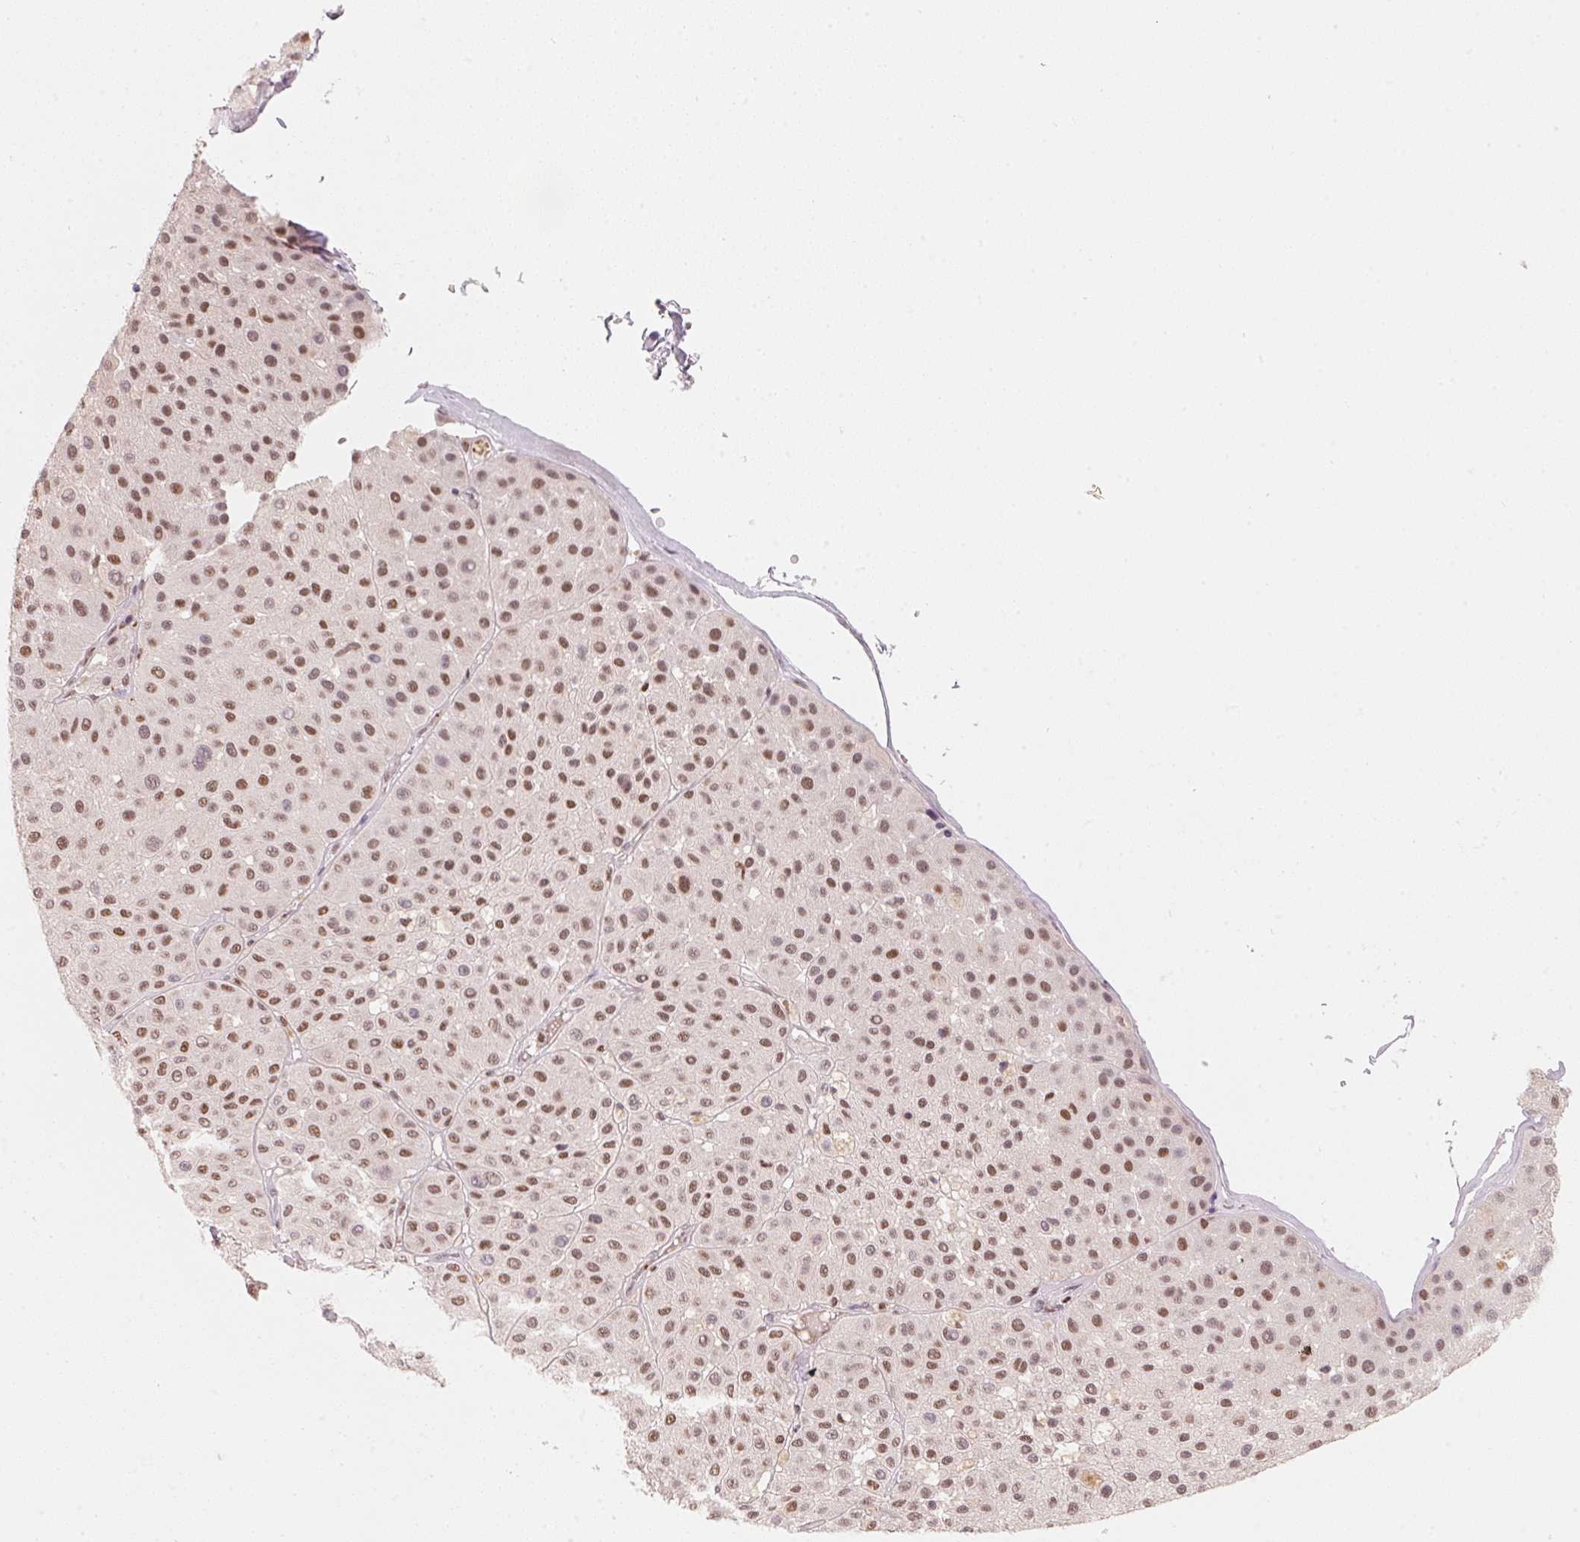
{"staining": {"intensity": "moderate", "quantity": ">75%", "location": "nuclear"}, "tissue": "melanoma", "cell_type": "Tumor cells", "image_type": "cancer", "snomed": [{"axis": "morphology", "description": "Malignant melanoma, Metastatic site"}, {"axis": "topography", "description": "Smooth muscle"}], "caption": "Moderate nuclear protein expression is identified in about >75% of tumor cells in melanoma.", "gene": "ARHGAP22", "patient": {"sex": "male", "age": 41}}